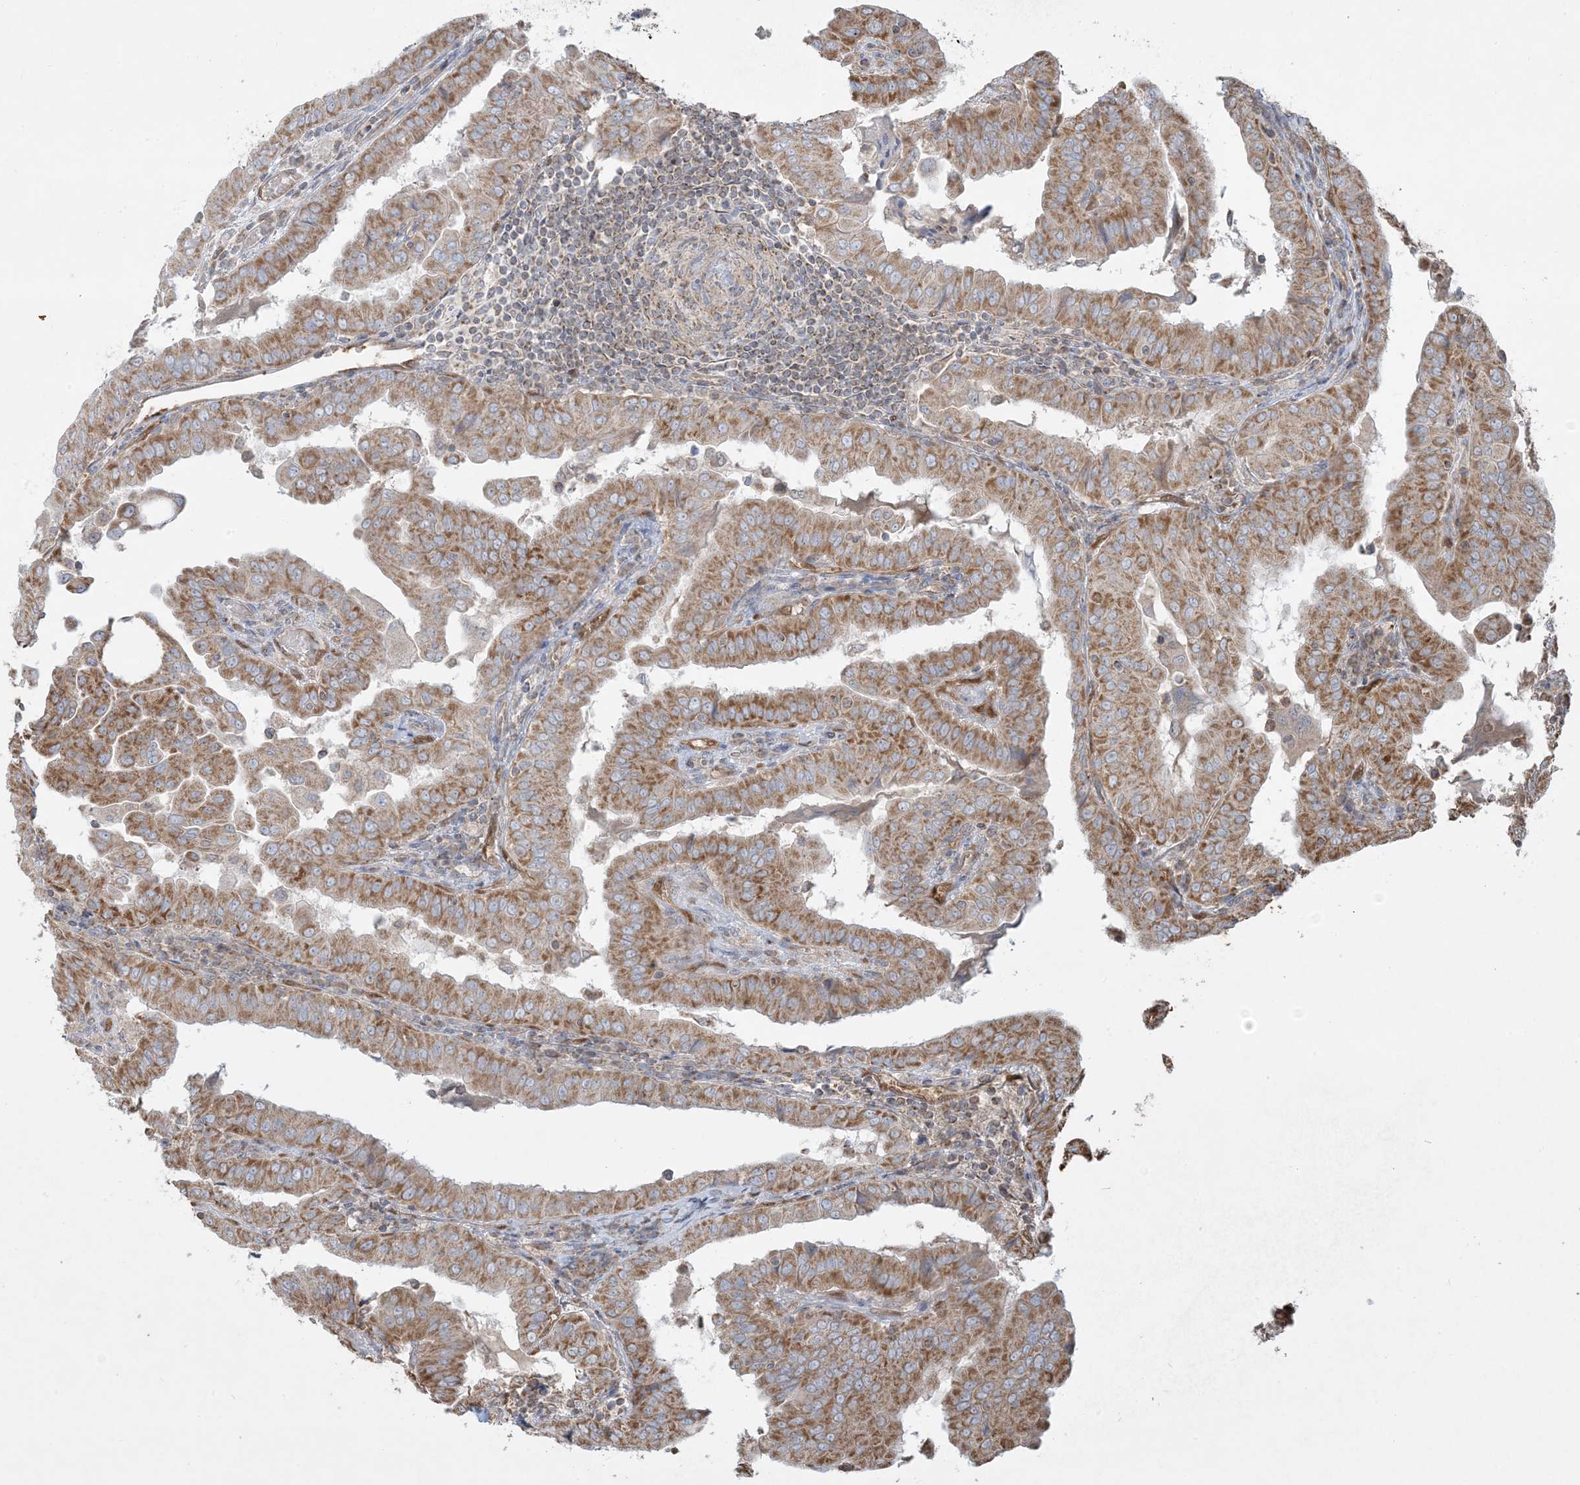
{"staining": {"intensity": "moderate", "quantity": ">75%", "location": "cytoplasmic/membranous"}, "tissue": "thyroid cancer", "cell_type": "Tumor cells", "image_type": "cancer", "snomed": [{"axis": "morphology", "description": "Papillary adenocarcinoma, NOS"}, {"axis": "topography", "description": "Thyroid gland"}], "caption": "Immunohistochemistry (IHC) of thyroid cancer shows medium levels of moderate cytoplasmic/membranous expression in about >75% of tumor cells. The staining was performed using DAB (3,3'-diaminobenzidine) to visualize the protein expression in brown, while the nuclei were stained in blue with hematoxylin (Magnification: 20x).", "gene": "PPM1F", "patient": {"sex": "male", "age": 33}}